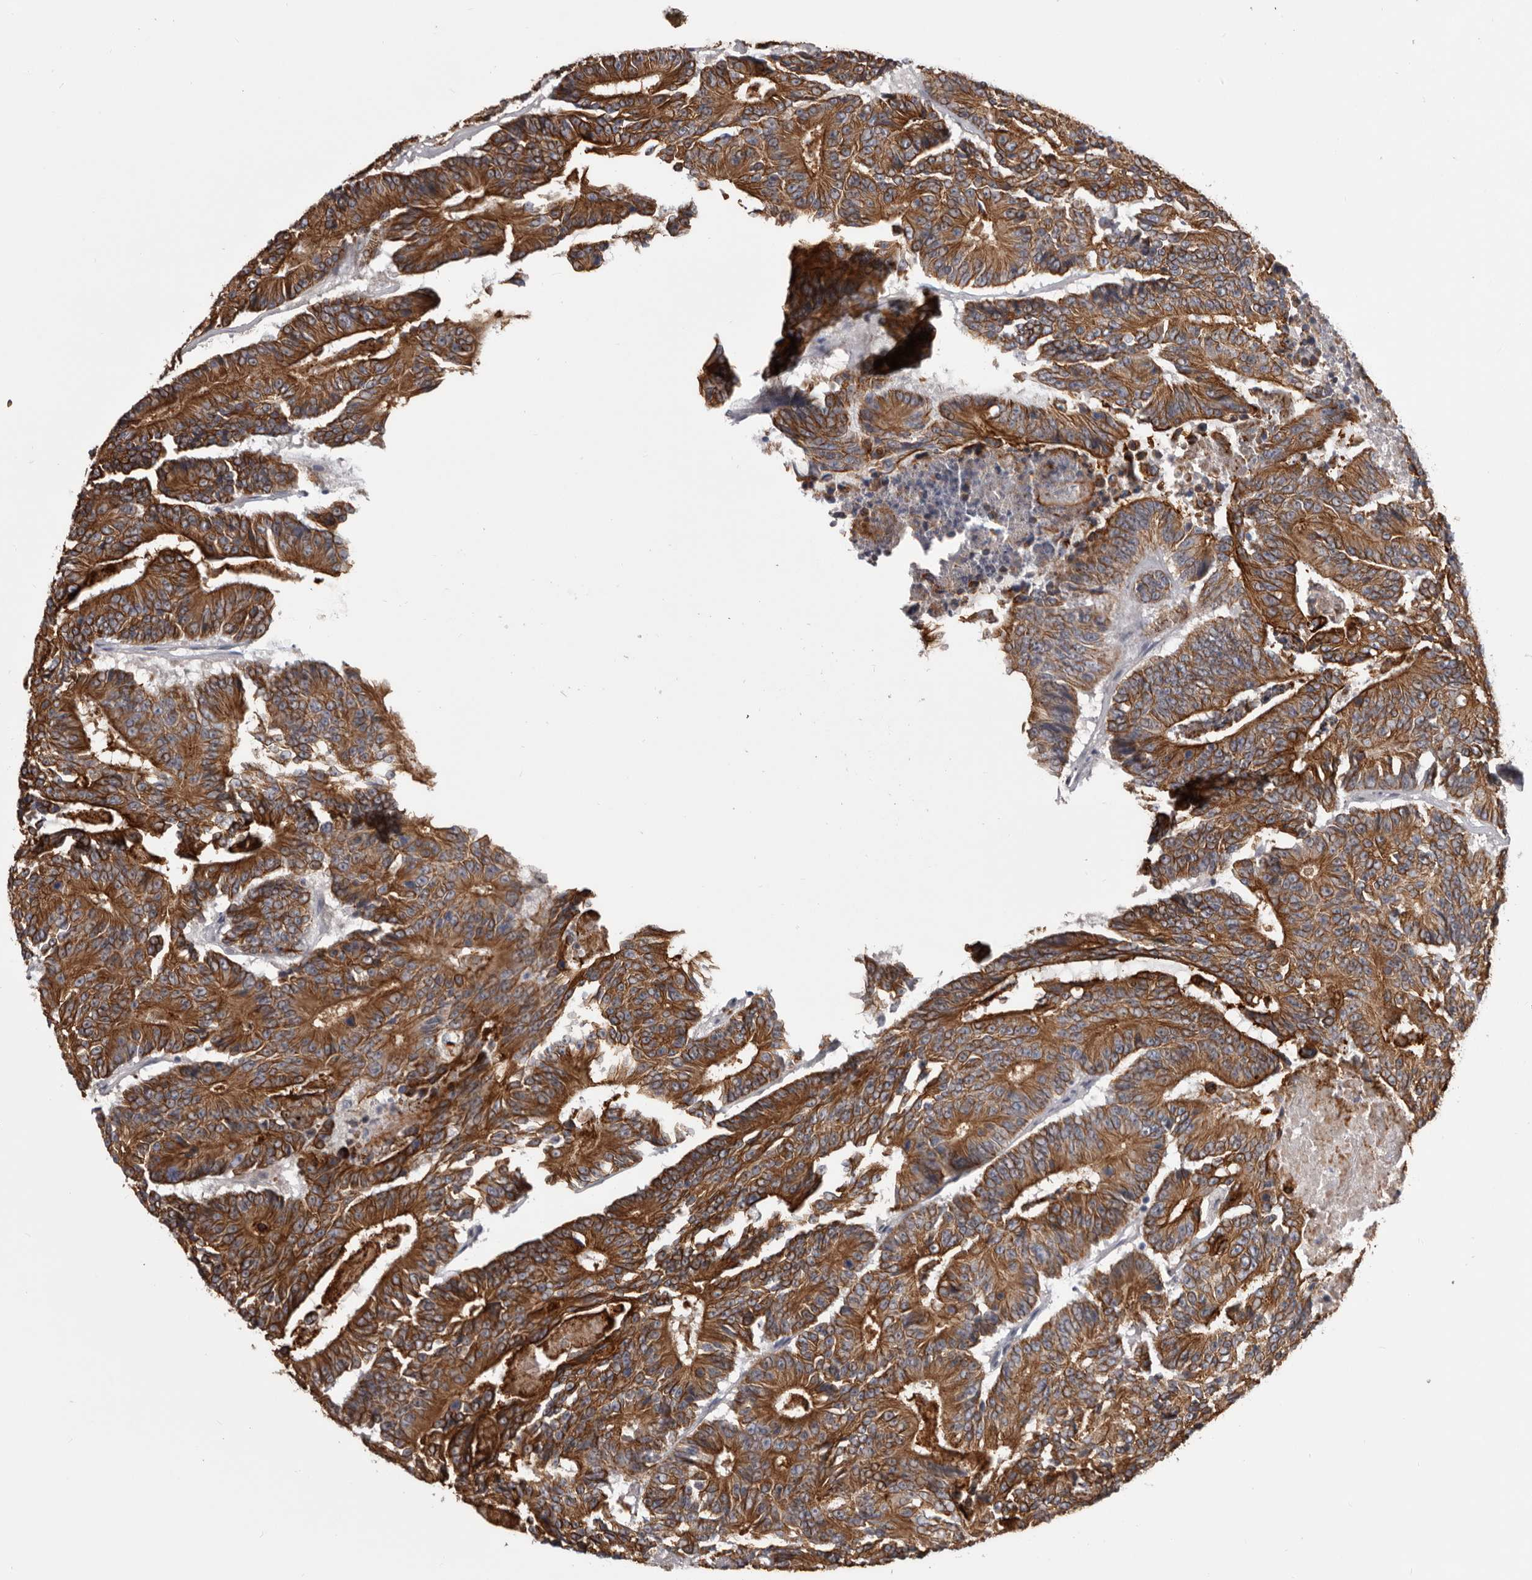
{"staining": {"intensity": "strong", "quantity": ">75%", "location": "cytoplasmic/membranous"}, "tissue": "colorectal cancer", "cell_type": "Tumor cells", "image_type": "cancer", "snomed": [{"axis": "morphology", "description": "Adenocarcinoma, NOS"}, {"axis": "topography", "description": "Colon"}], "caption": "Protein positivity by immunohistochemistry (IHC) shows strong cytoplasmic/membranous staining in about >75% of tumor cells in colorectal adenocarcinoma.", "gene": "LPAR6", "patient": {"sex": "male", "age": 83}}